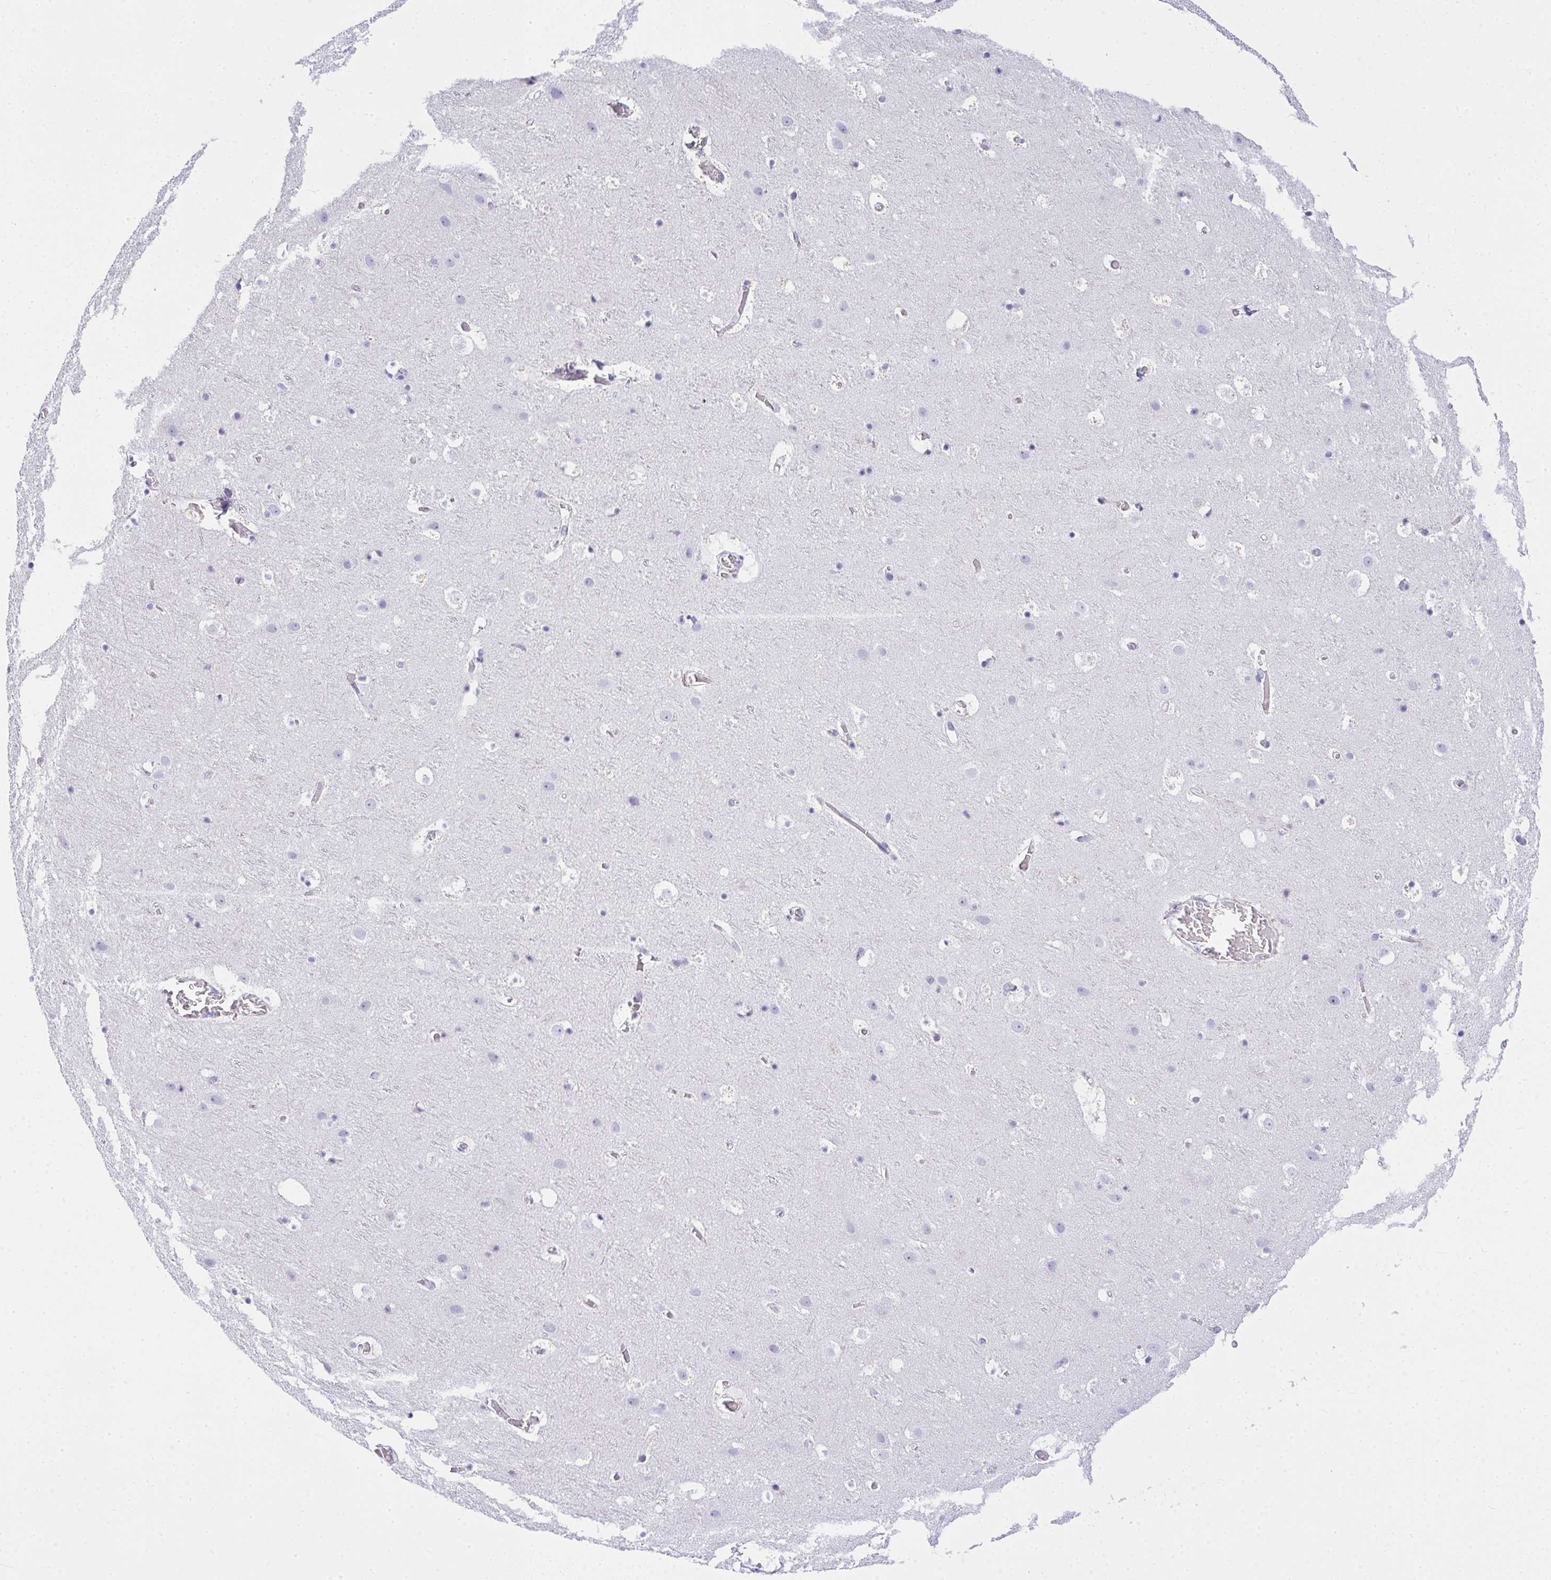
{"staining": {"intensity": "negative", "quantity": "none", "location": "none"}, "tissue": "cerebral cortex", "cell_type": "Endothelial cells", "image_type": "normal", "snomed": [{"axis": "morphology", "description": "Normal tissue, NOS"}, {"axis": "topography", "description": "Cerebral cortex"}], "caption": "This is an IHC image of benign cerebral cortex. There is no expression in endothelial cells.", "gene": "ADRA2C", "patient": {"sex": "female", "age": 42}}